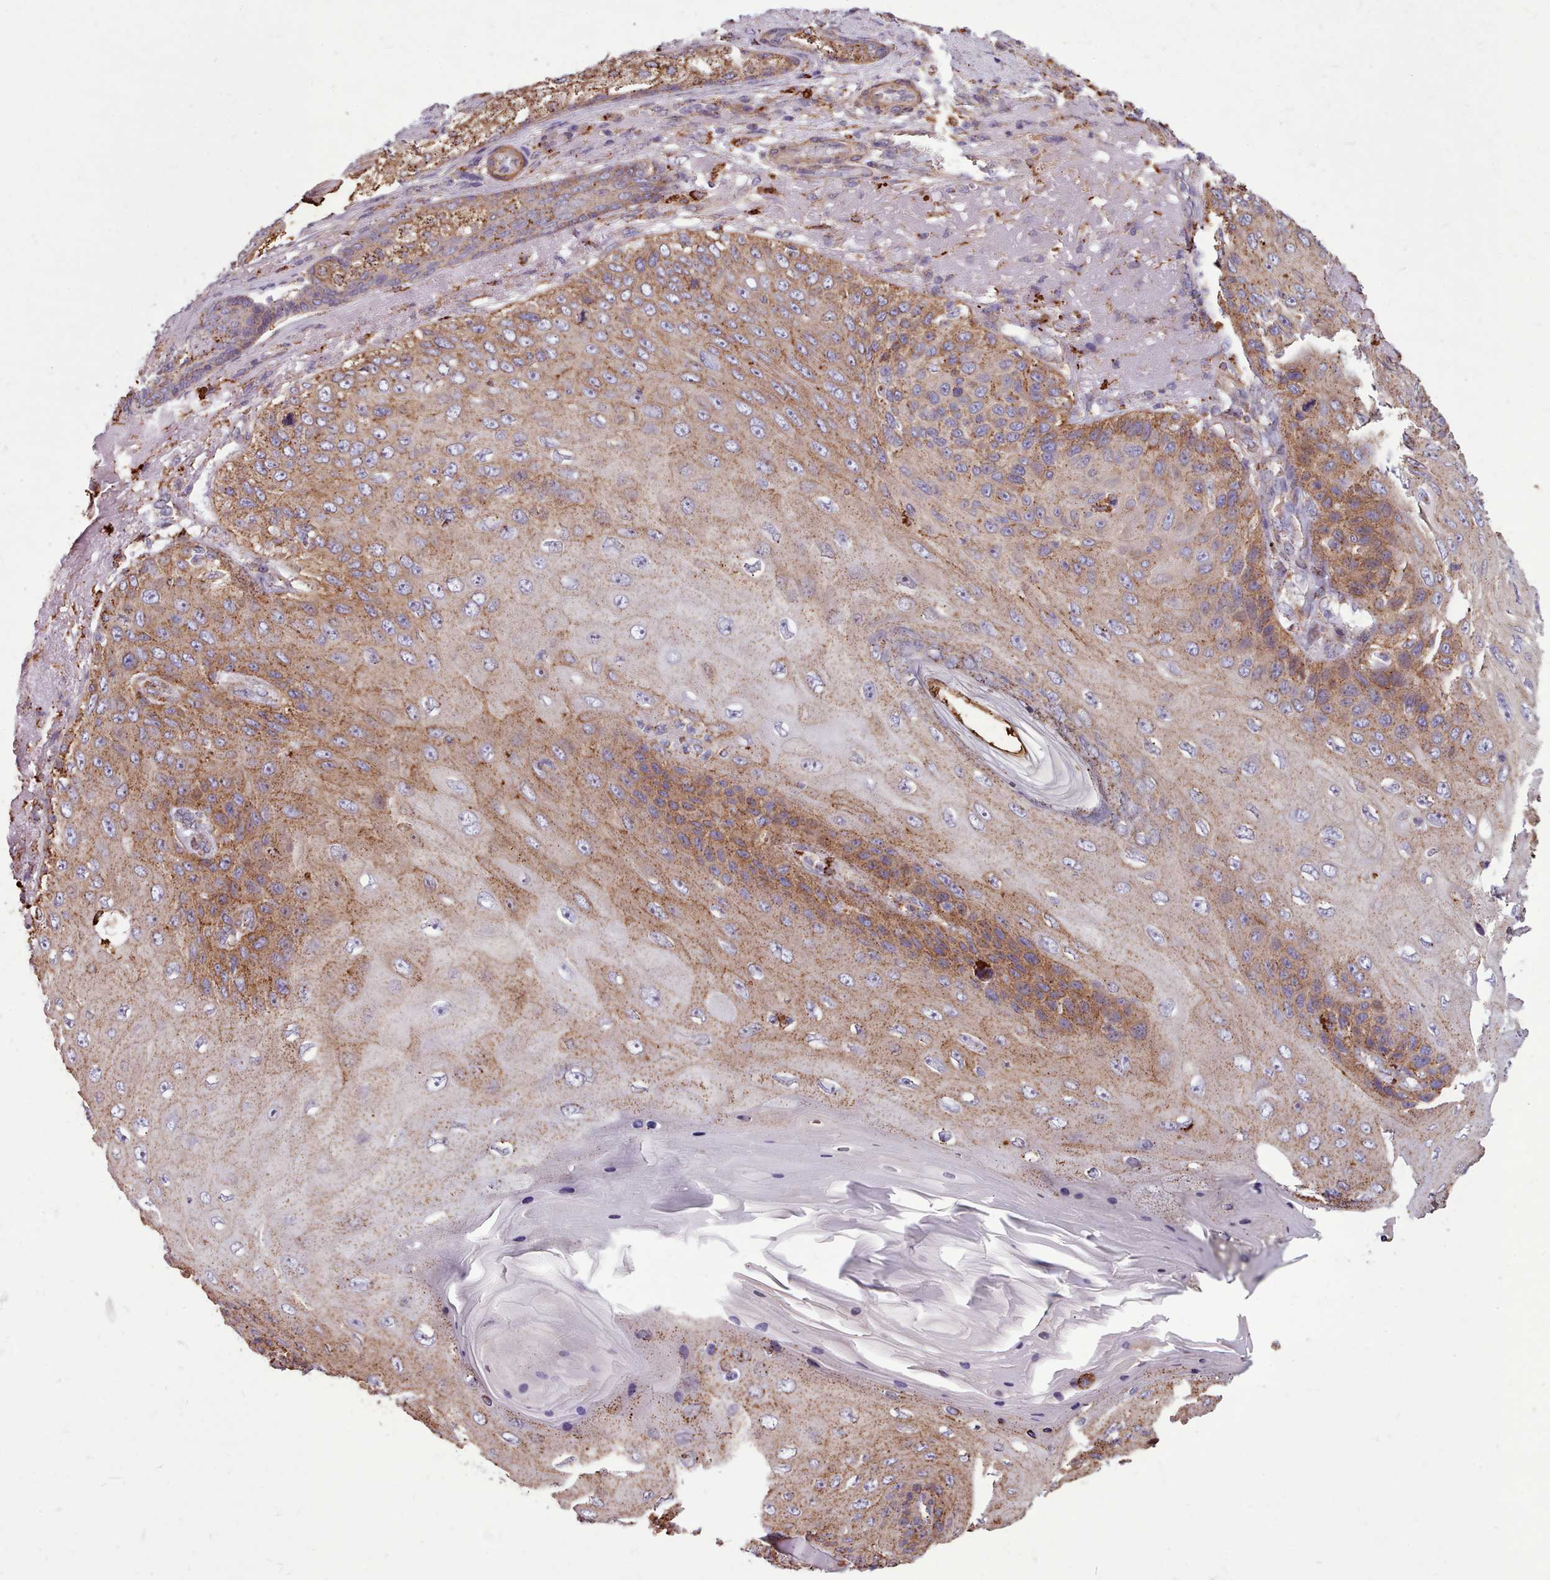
{"staining": {"intensity": "moderate", "quantity": "25%-75%", "location": "cytoplasmic/membranous"}, "tissue": "skin cancer", "cell_type": "Tumor cells", "image_type": "cancer", "snomed": [{"axis": "morphology", "description": "Squamous cell carcinoma, NOS"}, {"axis": "topography", "description": "Skin"}], "caption": "Skin squamous cell carcinoma stained with DAB (3,3'-diaminobenzidine) immunohistochemistry (IHC) exhibits medium levels of moderate cytoplasmic/membranous expression in about 25%-75% of tumor cells.", "gene": "PACSIN3", "patient": {"sex": "female", "age": 88}}